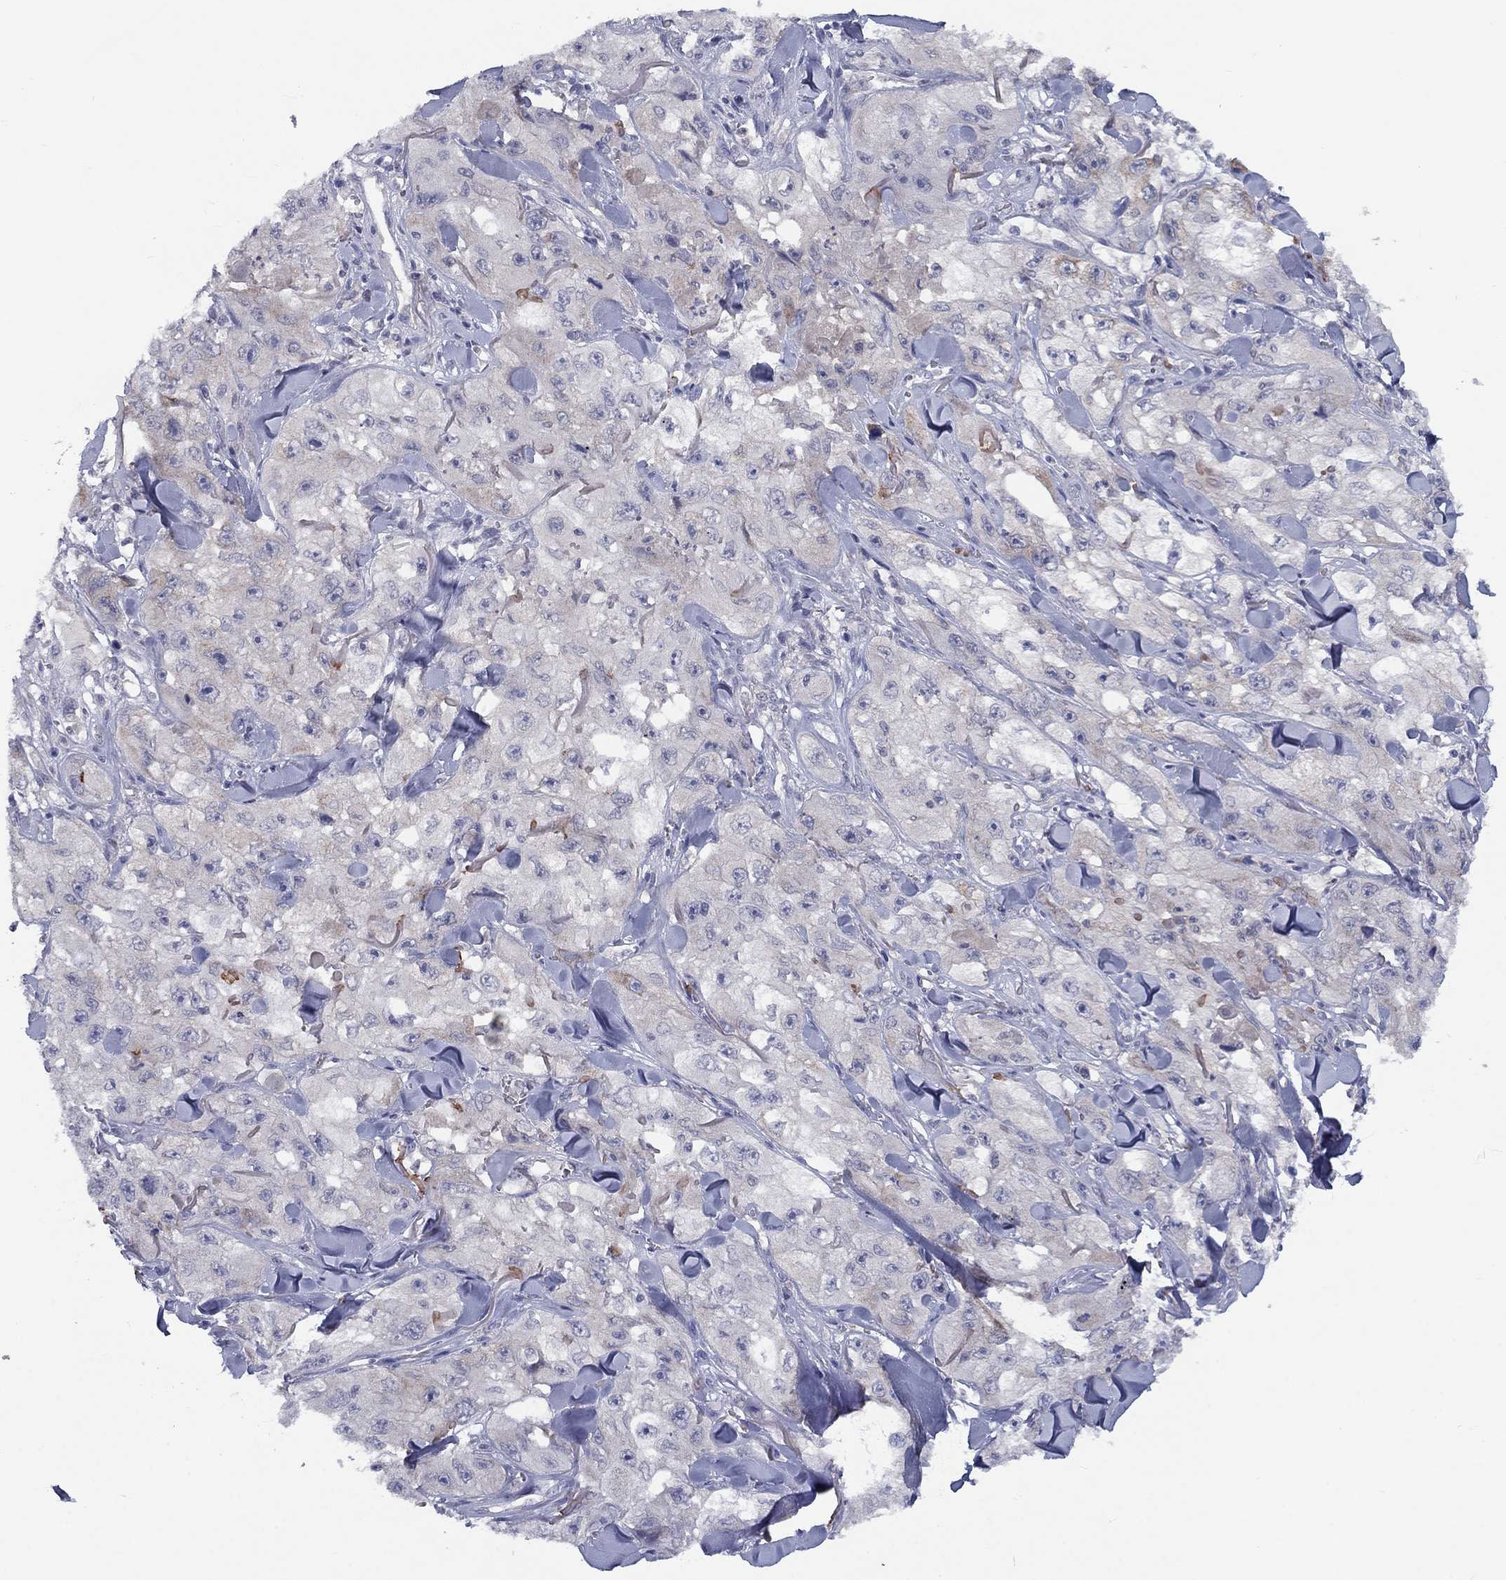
{"staining": {"intensity": "weak", "quantity": "<25%", "location": "cytoplasmic/membranous"}, "tissue": "skin cancer", "cell_type": "Tumor cells", "image_type": "cancer", "snomed": [{"axis": "morphology", "description": "Squamous cell carcinoma, NOS"}, {"axis": "topography", "description": "Skin"}, {"axis": "topography", "description": "Subcutis"}], "caption": "Immunohistochemistry photomicrograph of skin cancer (squamous cell carcinoma) stained for a protein (brown), which shows no positivity in tumor cells. (Brightfield microscopy of DAB immunohistochemistry at high magnification).", "gene": "CACNA1A", "patient": {"sex": "male", "age": 73}}